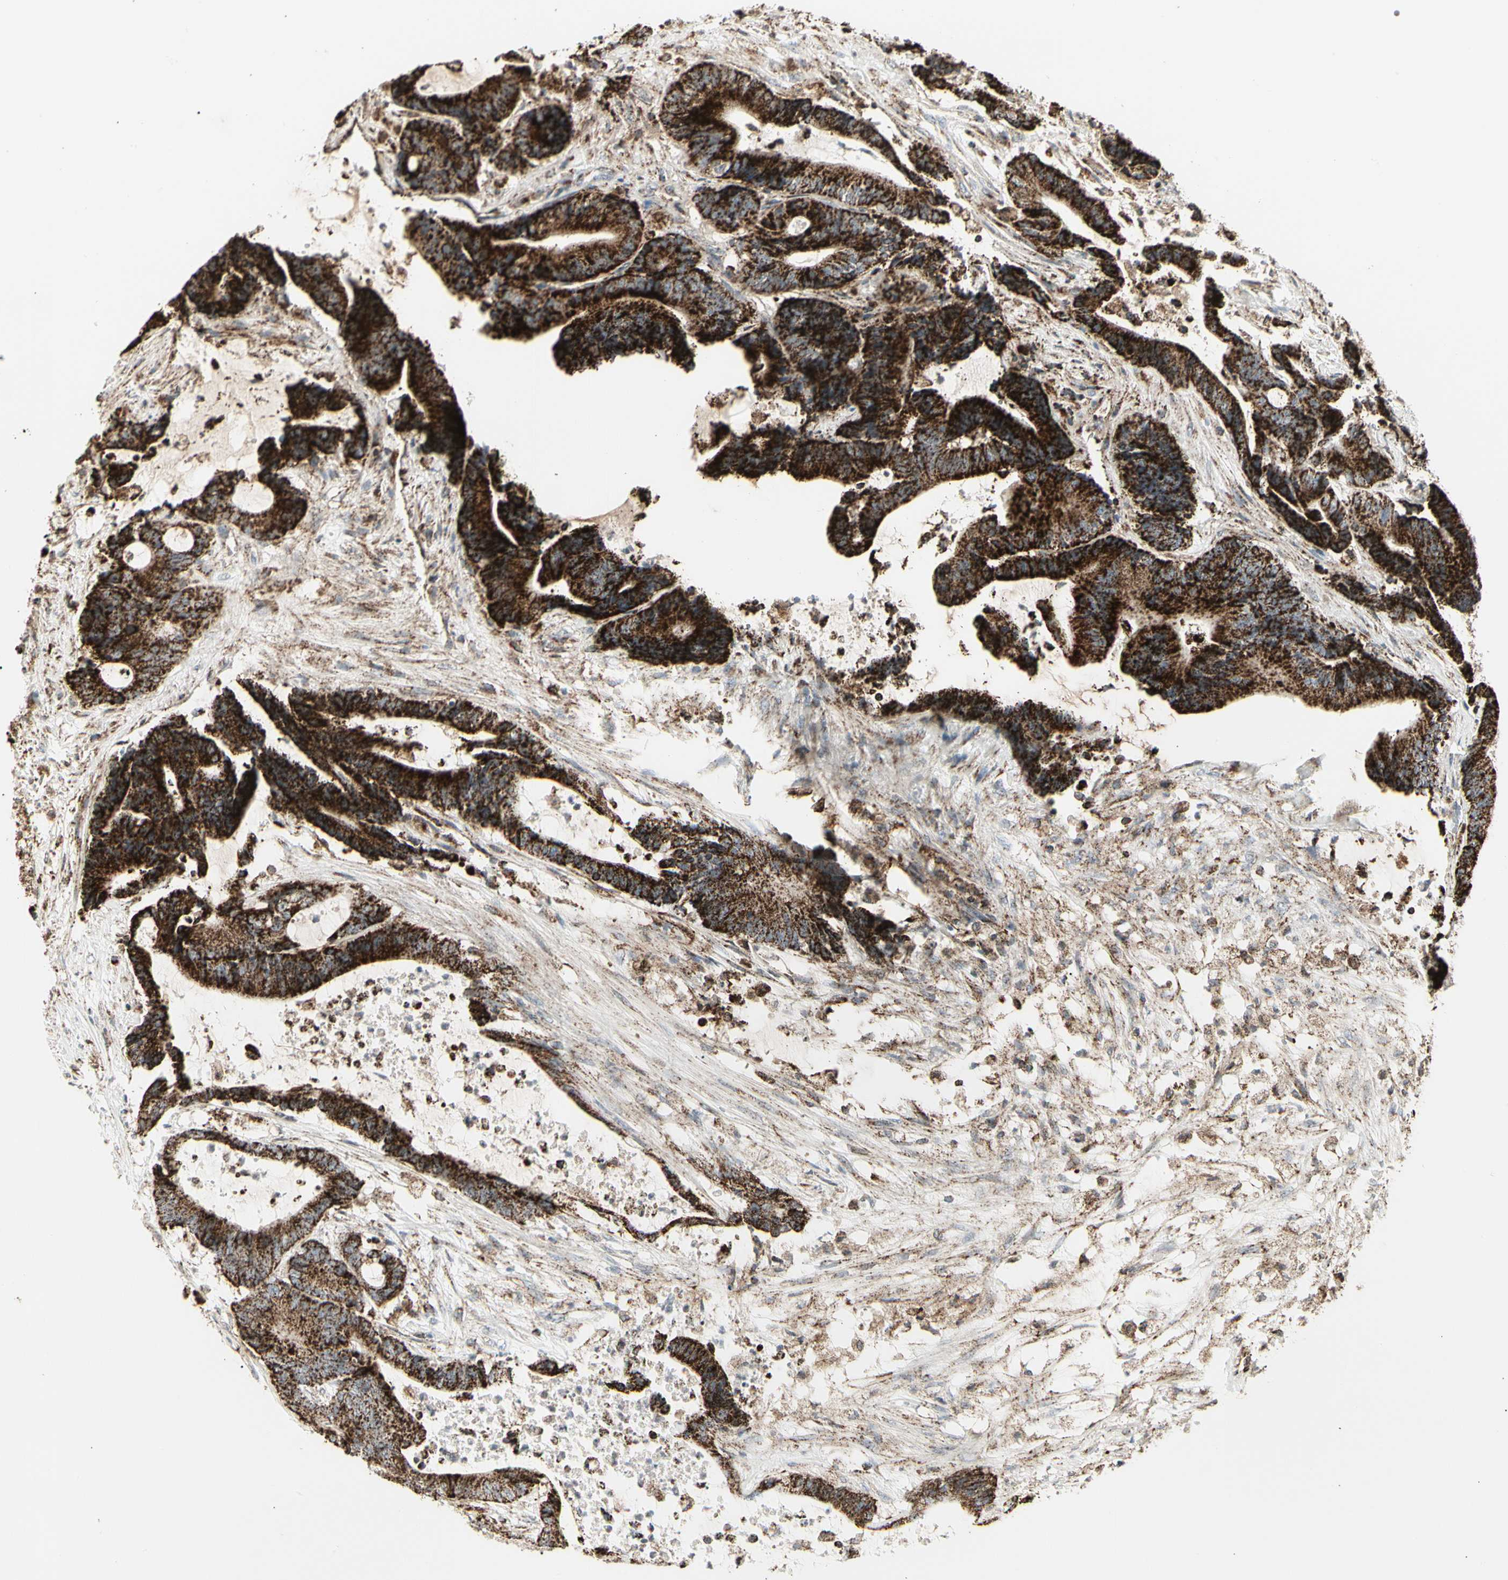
{"staining": {"intensity": "strong", "quantity": ">75%", "location": "cytoplasmic/membranous"}, "tissue": "colorectal cancer", "cell_type": "Tumor cells", "image_type": "cancer", "snomed": [{"axis": "morphology", "description": "Adenocarcinoma, NOS"}, {"axis": "topography", "description": "Colon"}], "caption": "Colorectal cancer tissue shows strong cytoplasmic/membranous expression in about >75% of tumor cells, visualized by immunohistochemistry.", "gene": "TMEM176A", "patient": {"sex": "female", "age": 84}}